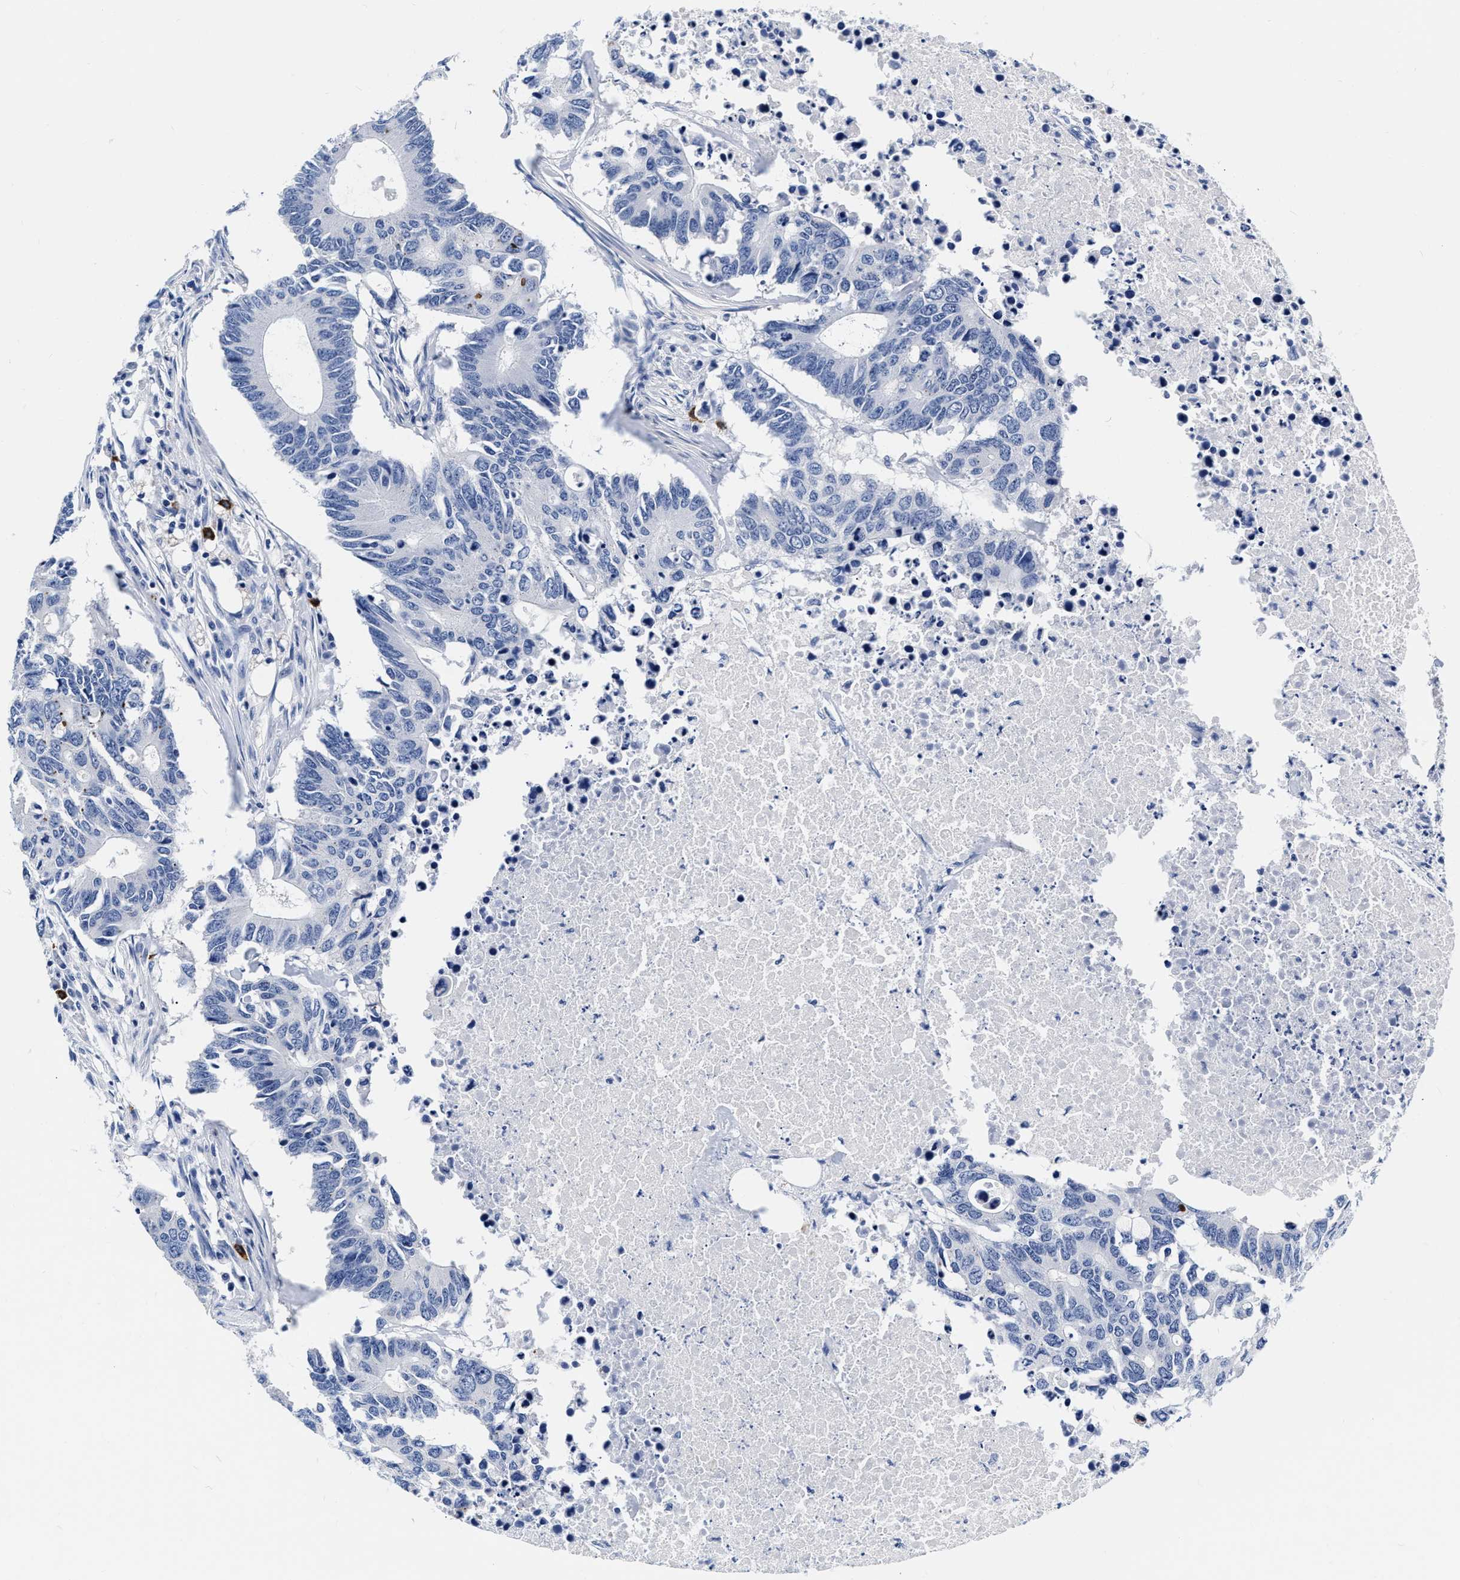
{"staining": {"intensity": "negative", "quantity": "none", "location": "none"}, "tissue": "colorectal cancer", "cell_type": "Tumor cells", "image_type": "cancer", "snomed": [{"axis": "morphology", "description": "Adenocarcinoma, NOS"}, {"axis": "topography", "description": "Colon"}], "caption": "Micrograph shows no protein positivity in tumor cells of colorectal adenocarcinoma tissue. Brightfield microscopy of IHC stained with DAB (brown) and hematoxylin (blue), captured at high magnification.", "gene": "CER1", "patient": {"sex": "male", "age": 71}}